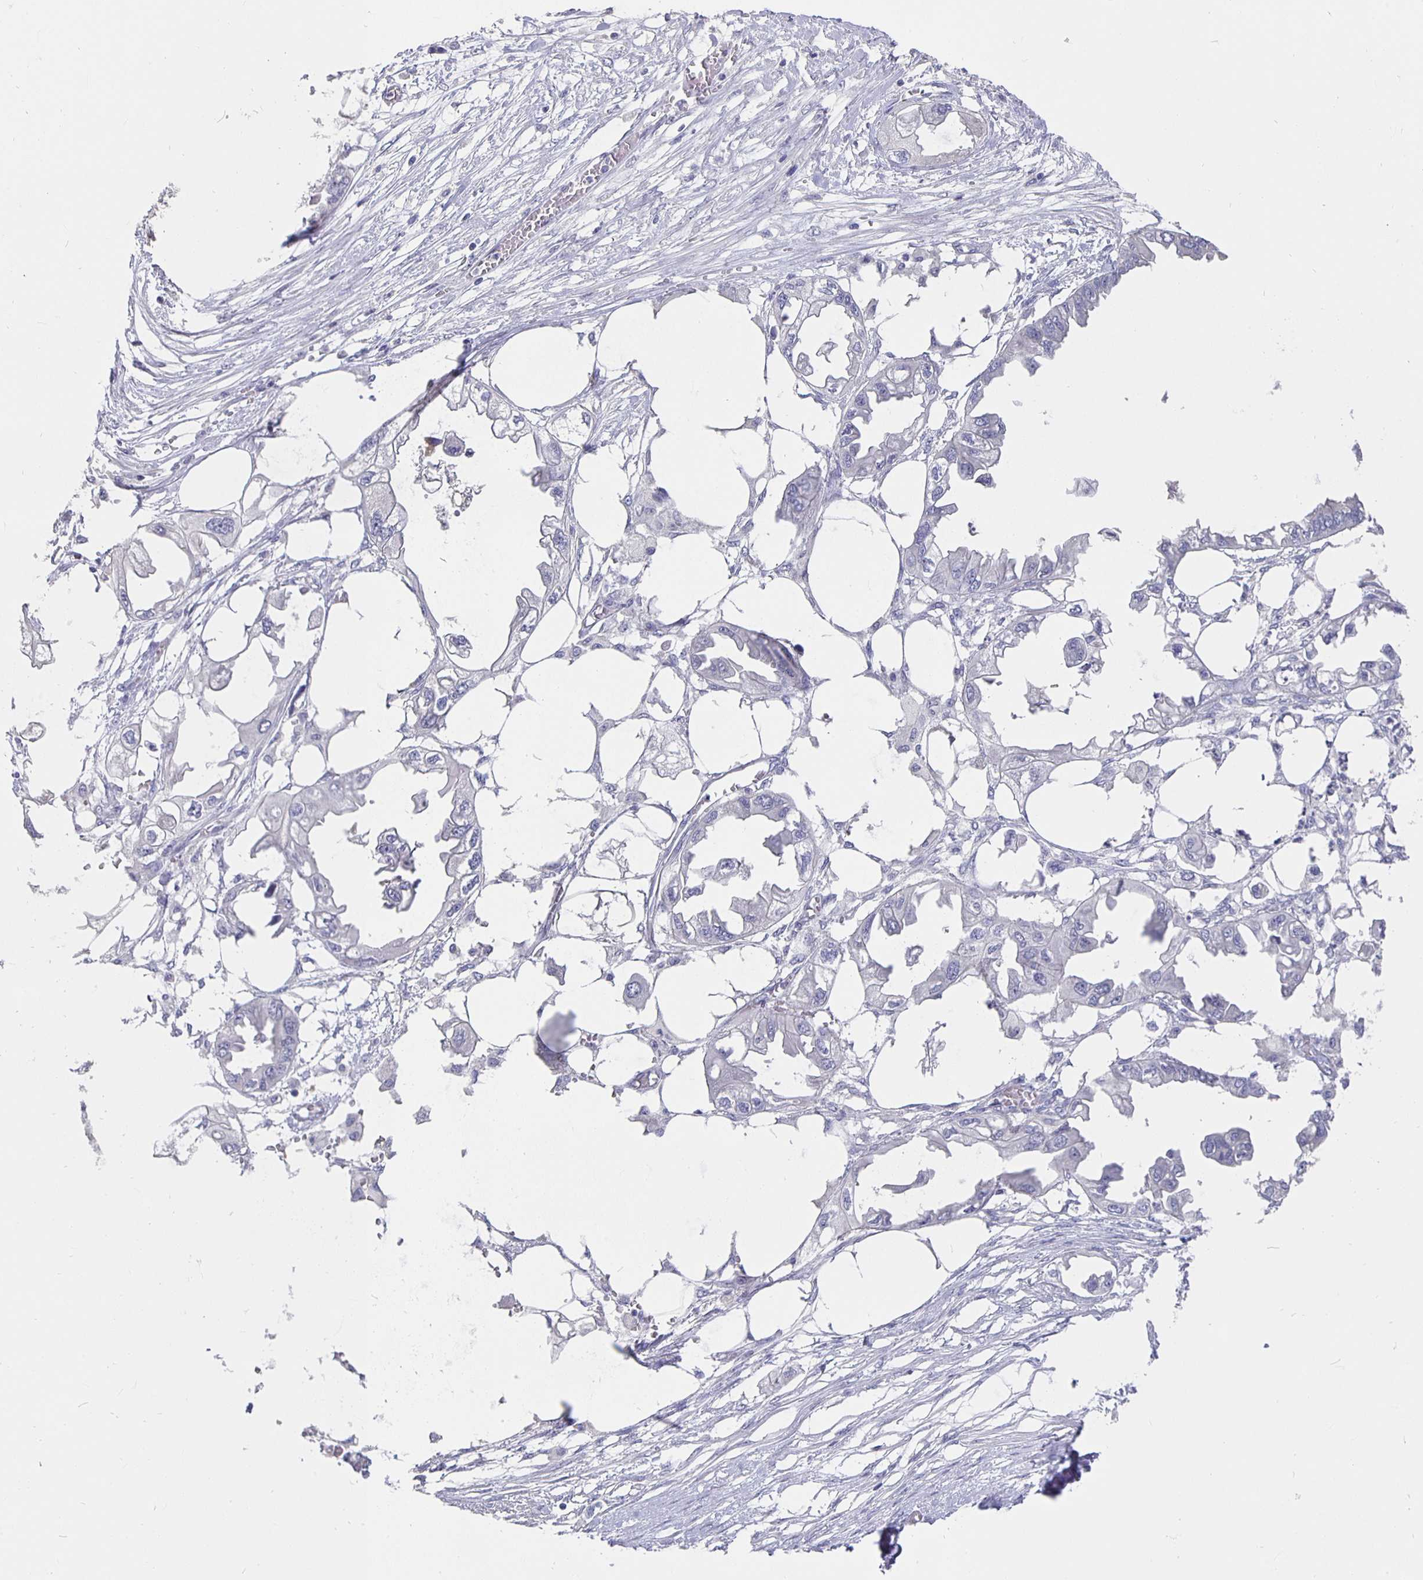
{"staining": {"intensity": "negative", "quantity": "none", "location": "none"}, "tissue": "endometrial cancer", "cell_type": "Tumor cells", "image_type": "cancer", "snomed": [{"axis": "morphology", "description": "Adenocarcinoma, NOS"}, {"axis": "morphology", "description": "Adenocarcinoma, metastatic, NOS"}, {"axis": "topography", "description": "Adipose tissue"}, {"axis": "topography", "description": "Endometrium"}], "caption": "Immunohistochemistry of human adenocarcinoma (endometrial) shows no positivity in tumor cells.", "gene": "CFAP74", "patient": {"sex": "female", "age": 67}}